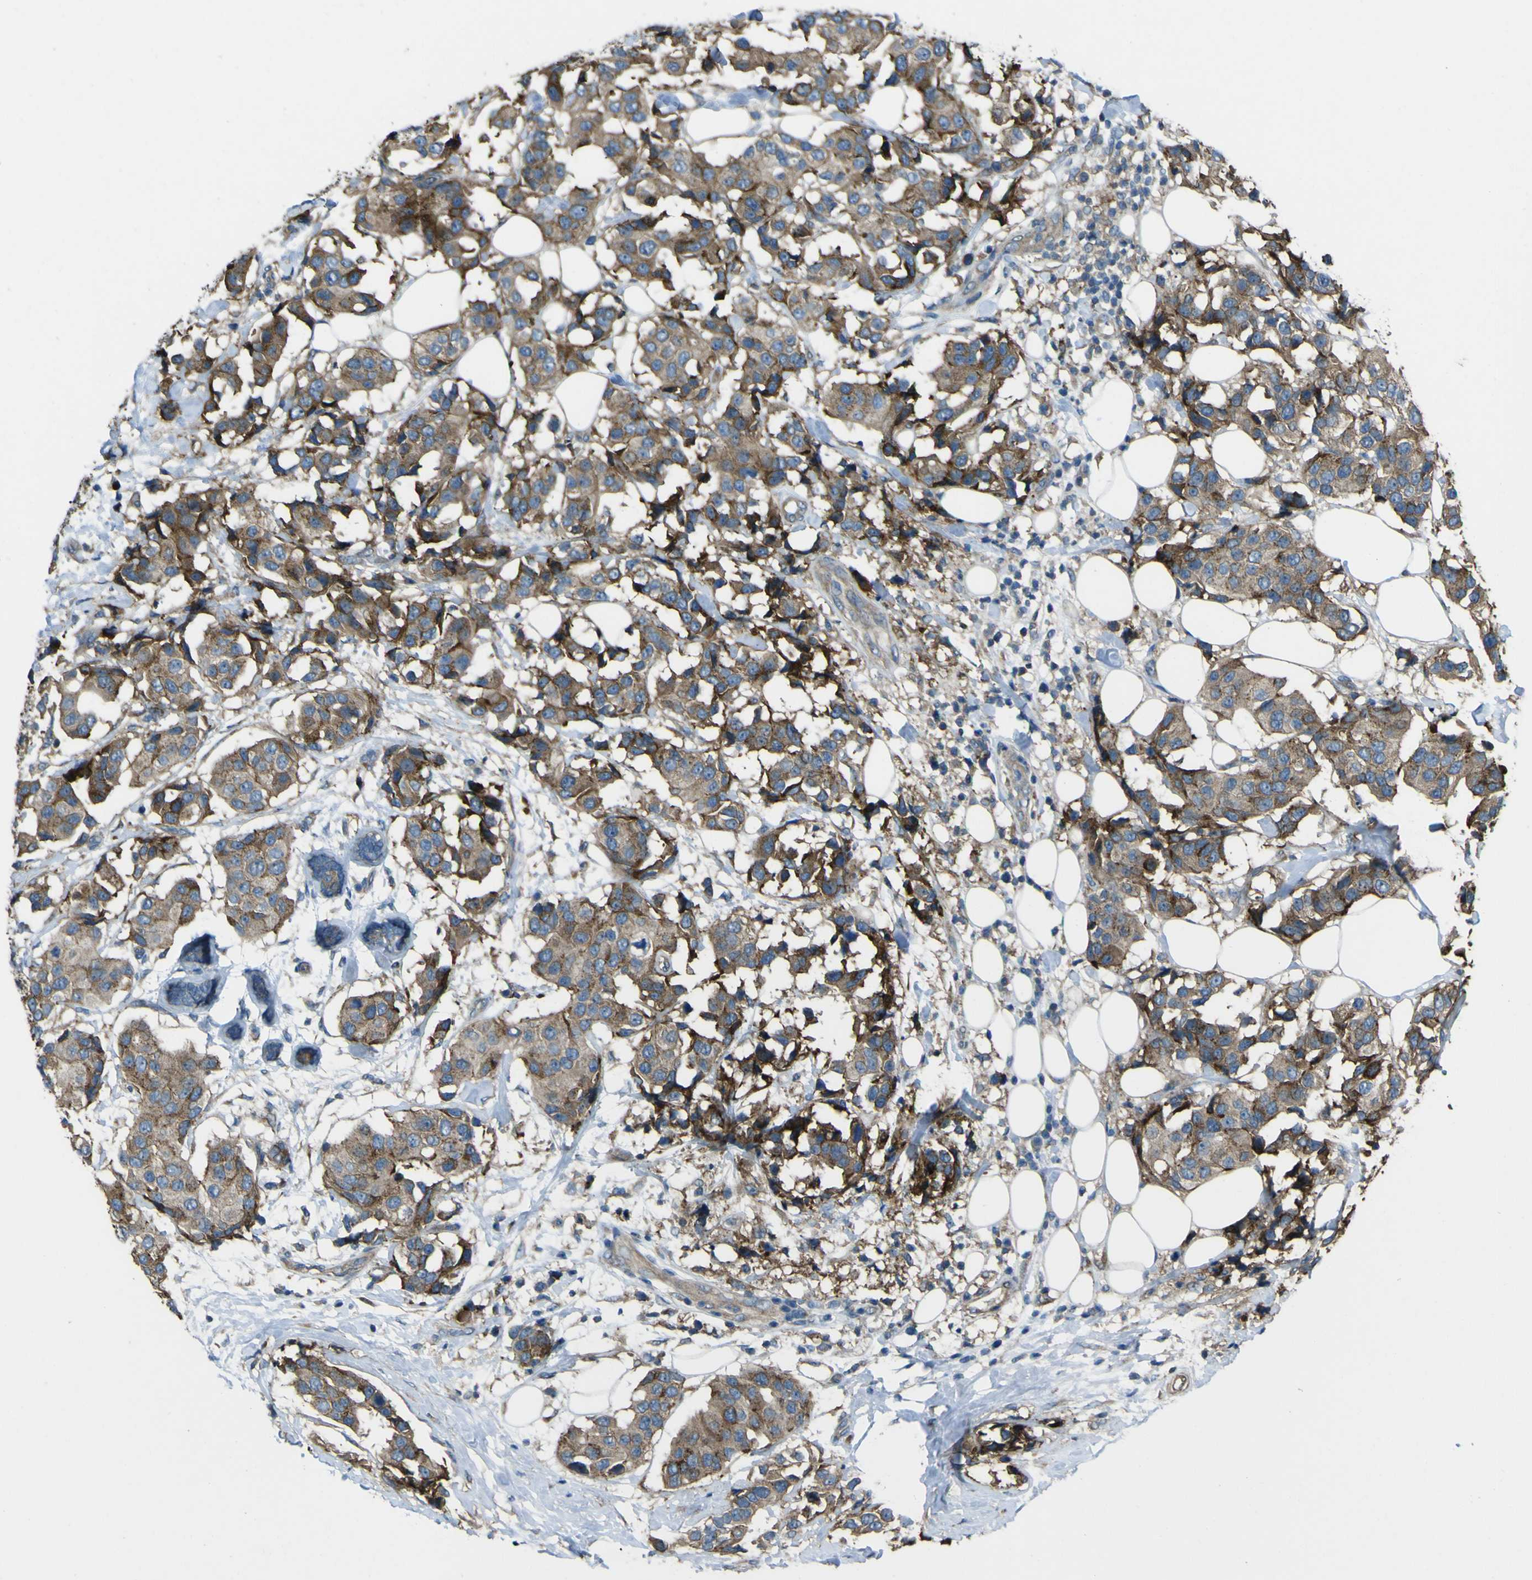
{"staining": {"intensity": "moderate", "quantity": ">75%", "location": "cytoplasmic/membranous"}, "tissue": "breast cancer", "cell_type": "Tumor cells", "image_type": "cancer", "snomed": [{"axis": "morphology", "description": "Normal tissue, NOS"}, {"axis": "morphology", "description": "Duct carcinoma"}, {"axis": "topography", "description": "Breast"}], "caption": "Immunohistochemical staining of breast cancer displays medium levels of moderate cytoplasmic/membranous expression in approximately >75% of tumor cells. The staining was performed using DAB (3,3'-diaminobenzidine), with brown indicating positive protein expression. Nuclei are stained blue with hematoxylin.", "gene": "NAALADL2", "patient": {"sex": "female", "age": 39}}